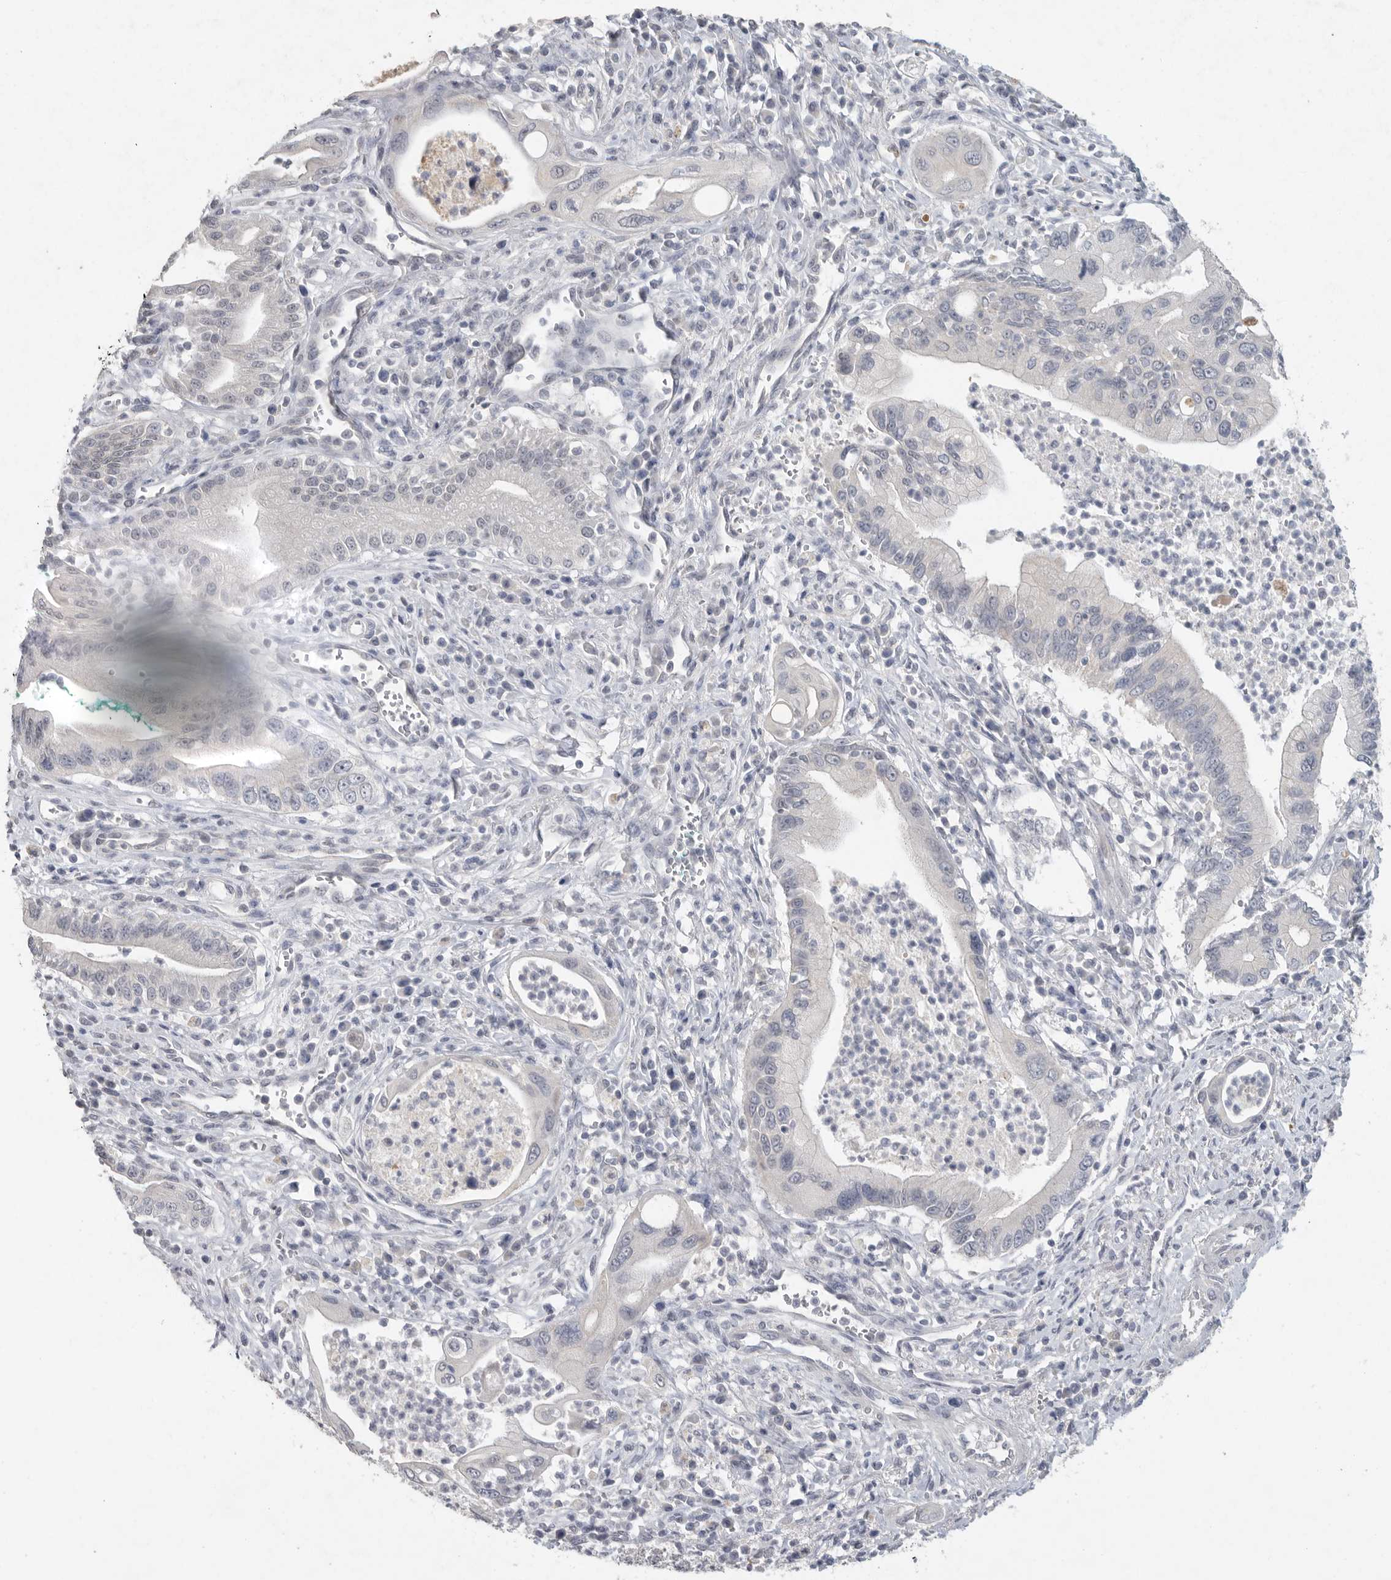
{"staining": {"intensity": "negative", "quantity": "none", "location": "none"}, "tissue": "pancreatic cancer", "cell_type": "Tumor cells", "image_type": "cancer", "snomed": [{"axis": "morphology", "description": "Adenocarcinoma, NOS"}, {"axis": "topography", "description": "Pancreas"}], "caption": "This micrograph is of pancreatic cancer (adenocarcinoma) stained with IHC to label a protein in brown with the nuclei are counter-stained blue. There is no staining in tumor cells.", "gene": "REG4", "patient": {"sex": "male", "age": 78}}